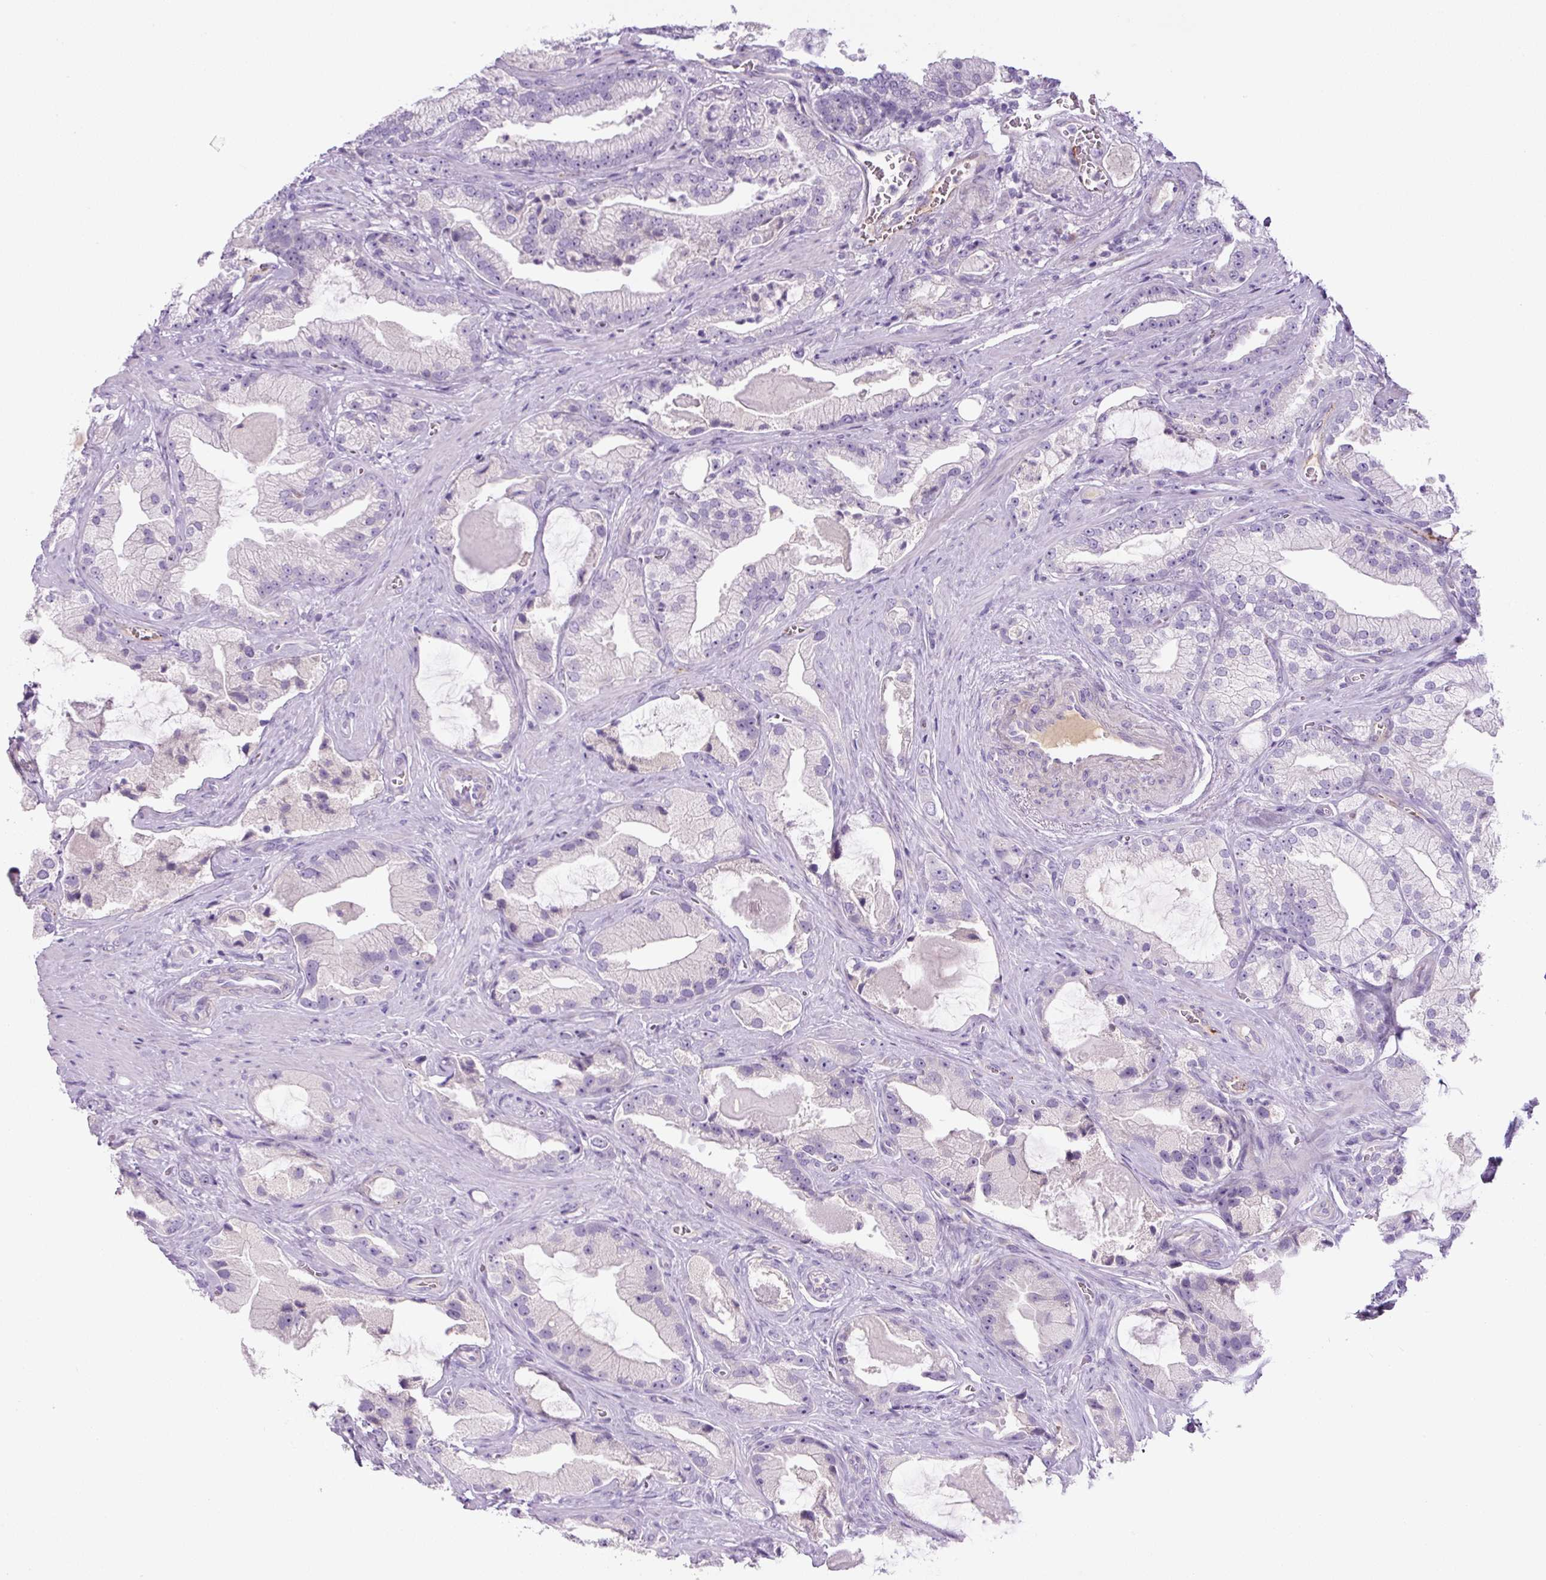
{"staining": {"intensity": "negative", "quantity": "none", "location": "none"}, "tissue": "prostate cancer", "cell_type": "Tumor cells", "image_type": "cancer", "snomed": [{"axis": "morphology", "description": "Adenocarcinoma, High grade"}, {"axis": "topography", "description": "Prostate"}], "caption": "Immunohistochemistry (IHC) photomicrograph of human prostate cancer (high-grade adenocarcinoma) stained for a protein (brown), which demonstrates no expression in tumor cells. (Immunohistochemistry, brightfield microscopy, high magnification).", "gene": "RSPO4", "patient": {"sex": "male", "age": 68}}